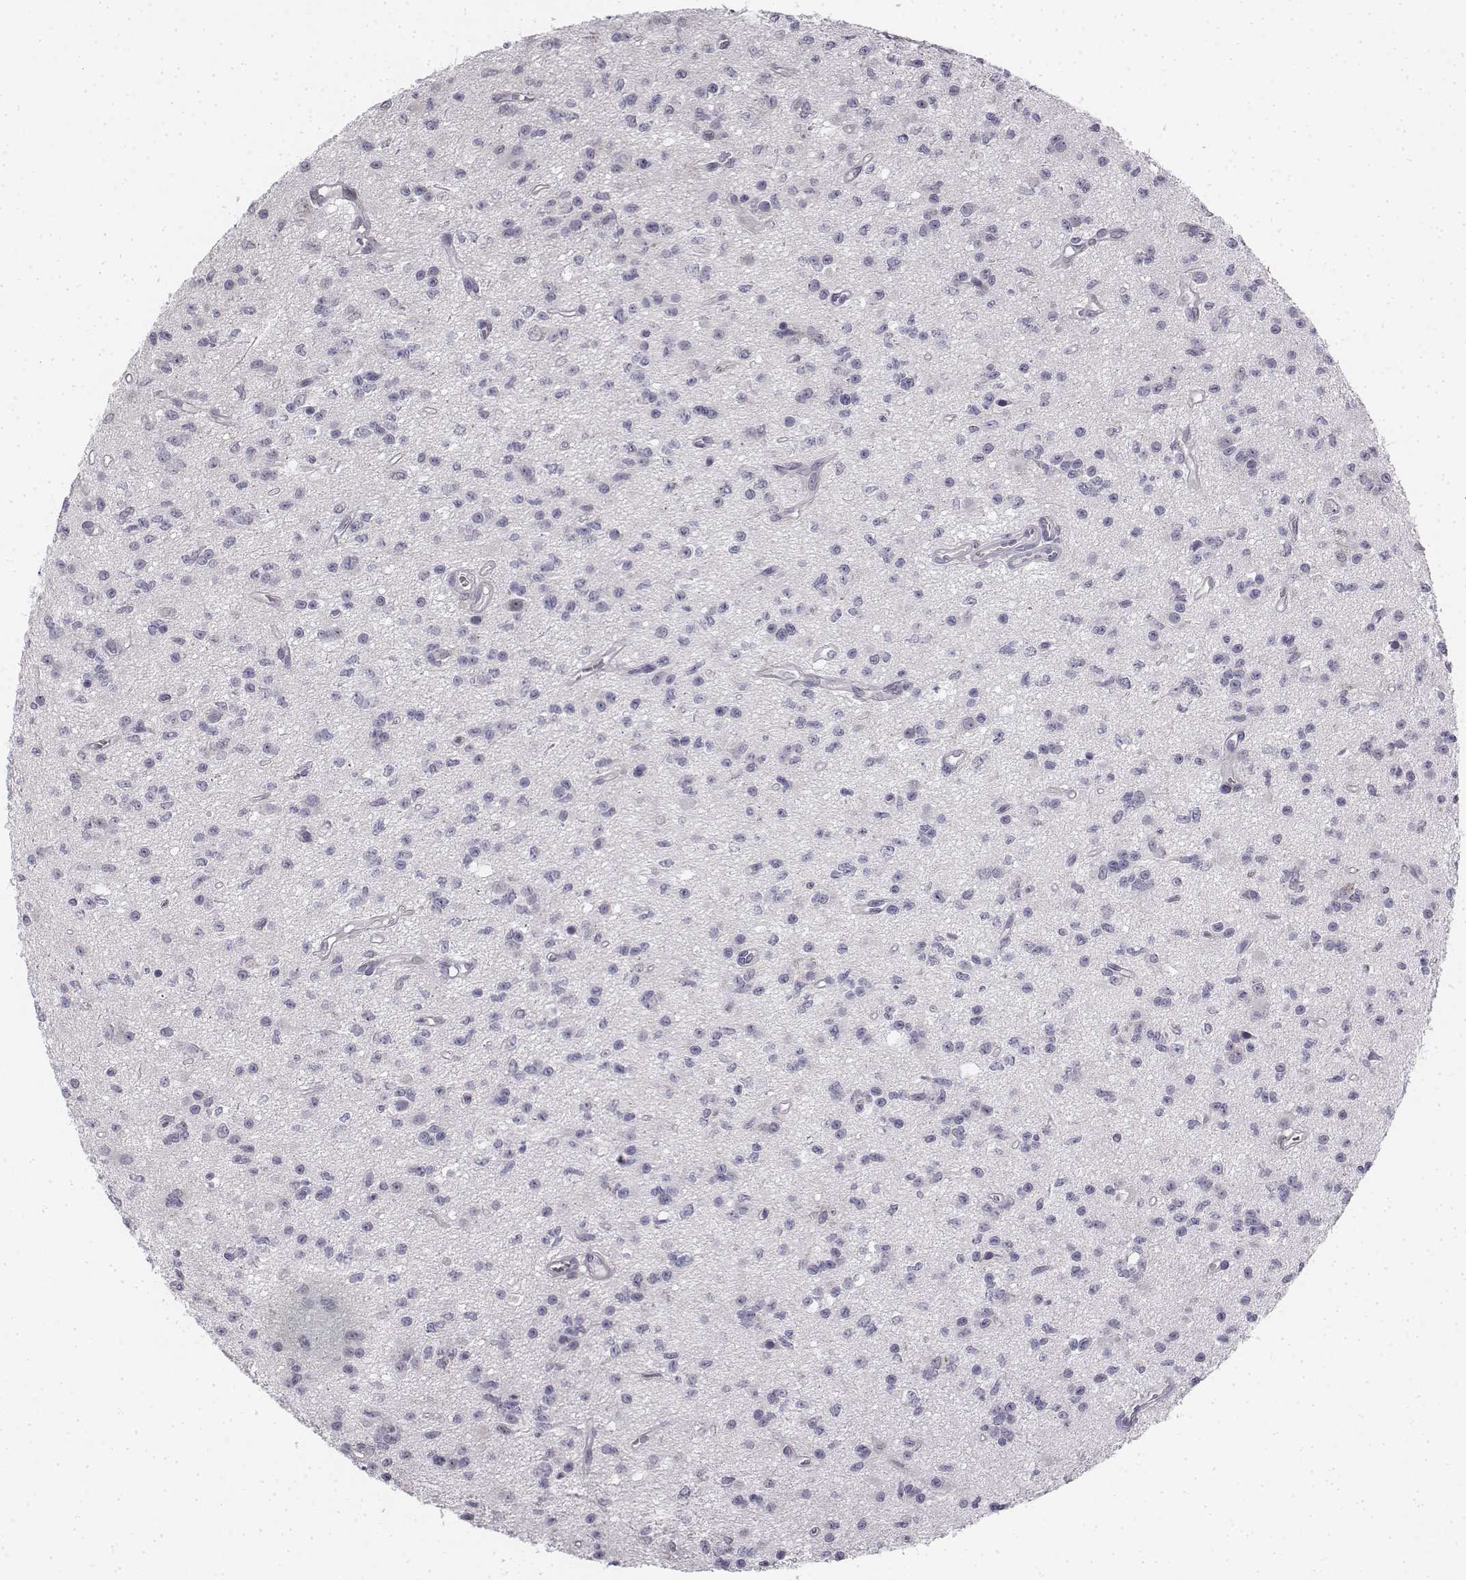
{"staining": {"intensity": "negative", "quantity": "none", "location": "none"}, "tissue": "glioma", "cell_type": "Tumor cells", "image_type": "cancer", "snomed": [{"axis": "morphology", "description": "Glioma, malignant, Low grade"}, {"axis": "topography", "description": "Brain"}], "caption": "DAB immunohistochemical staining of malignant low-grade glioma demonstrates no significant staining in tumor cells. Nuclei are stained in blue.", "gene": "PENK", "patient": {"sex": "female", "age": 45}}